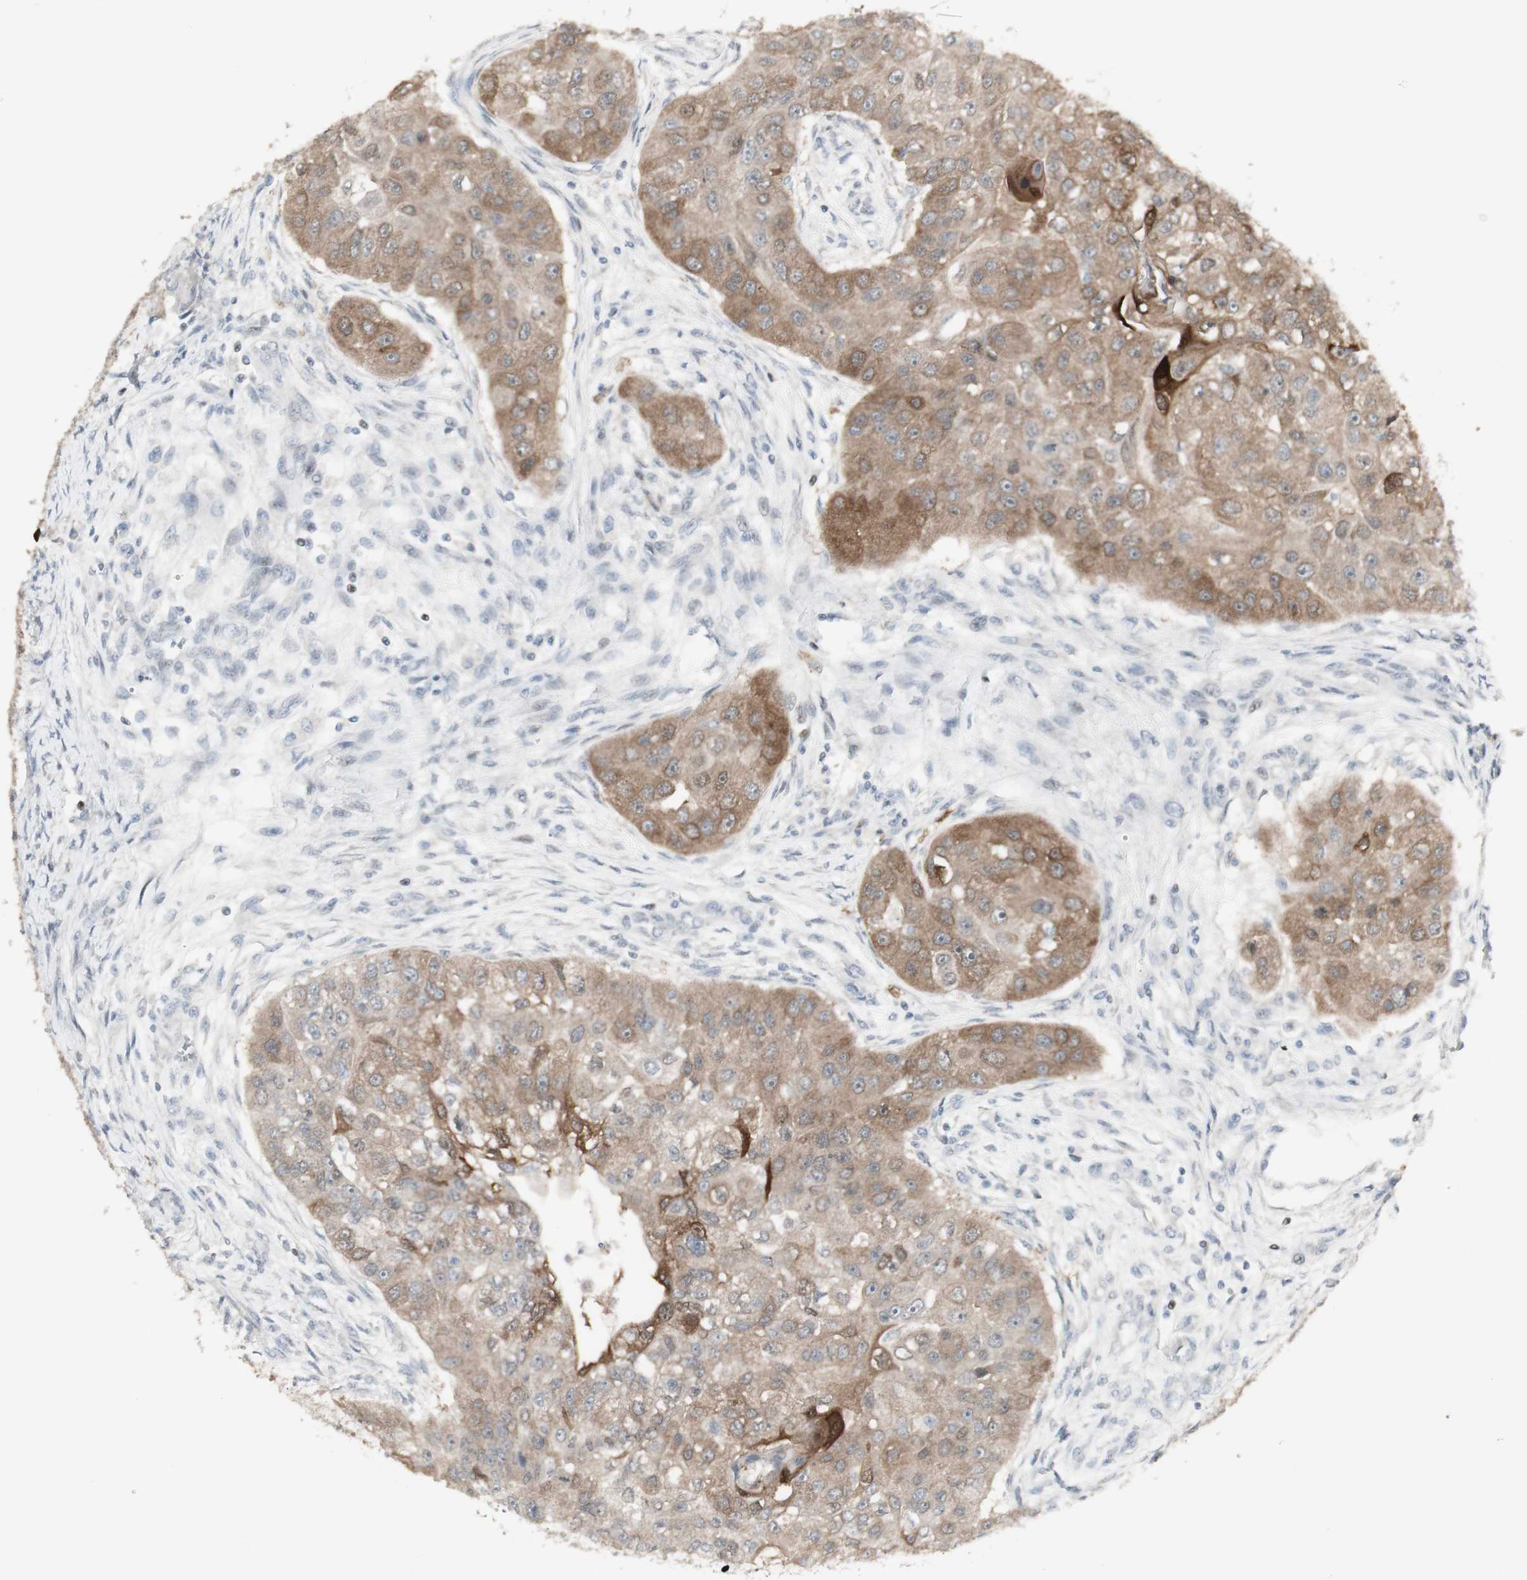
{"staining": {"intensity": "moderate", "quantity": ">75%", "location": "cytoplasmic/membranous"}, "tissue": "head and neck cancer", "cell_type": "Tumor cells", "image_type": "cancer", "snomed": [{"axis": "morphology", "description": "Normal tissue, NOS"}, {"axis": "morphology", "description": "Squamous cell carcinoma, NOS"}, {"axis": "topography", "description": "Skeletal muscle"}, {"axis": "topography", "description": "Head-Neck"}], "caption": "Immunohistochemistry (DAB) staining of human squamous cell carcinoma (head and neck) demonstrates moderate cytoplasmic/membranous protein staining in about >75% of tumor cells.", "gene": "C1orf116", "patient": {"sex": "male", "age": 51}}